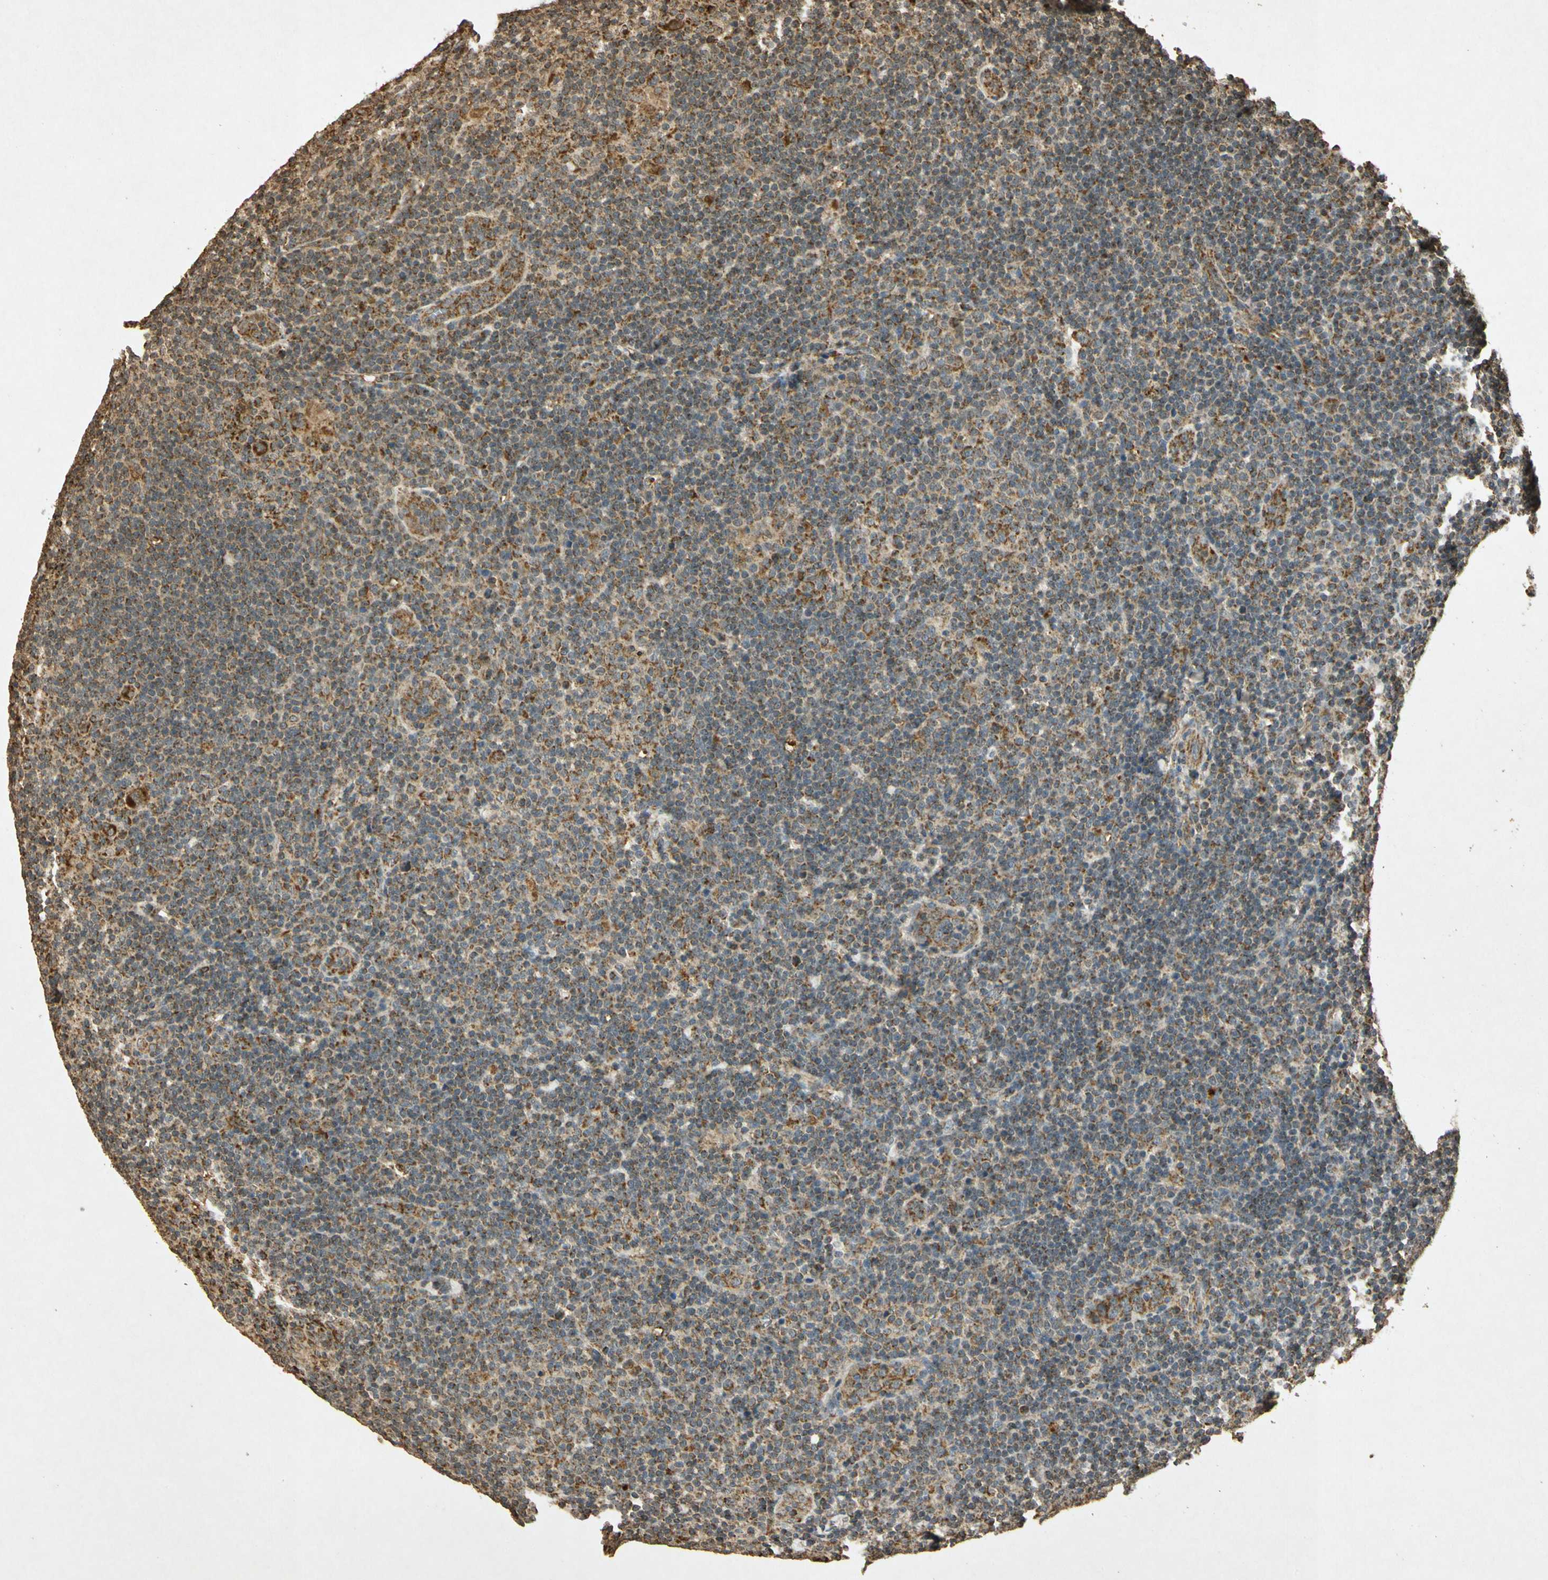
{"staining": {"intensity": "moderate", "quantity": ">75%", "location": "cytoplasmic/membranous"}, "tissue": "lymphoma", "cell_type": "Tumor cells", "image_type": "cancer", "snomed": [{"axis": "morphology", "description": "Hodgkin's disease, NOS"}, {"axis": "topography", "description": "Lymph node"}], "caption": "An immunohistochemistry image of tumor tissue is shown. Protein staining in brown shows moderate cytoplasmic/membranous positivity in lymphoma within tumor cells.", "gene": "PRDX3", "patient": {"sex": "female", "age": 57}}